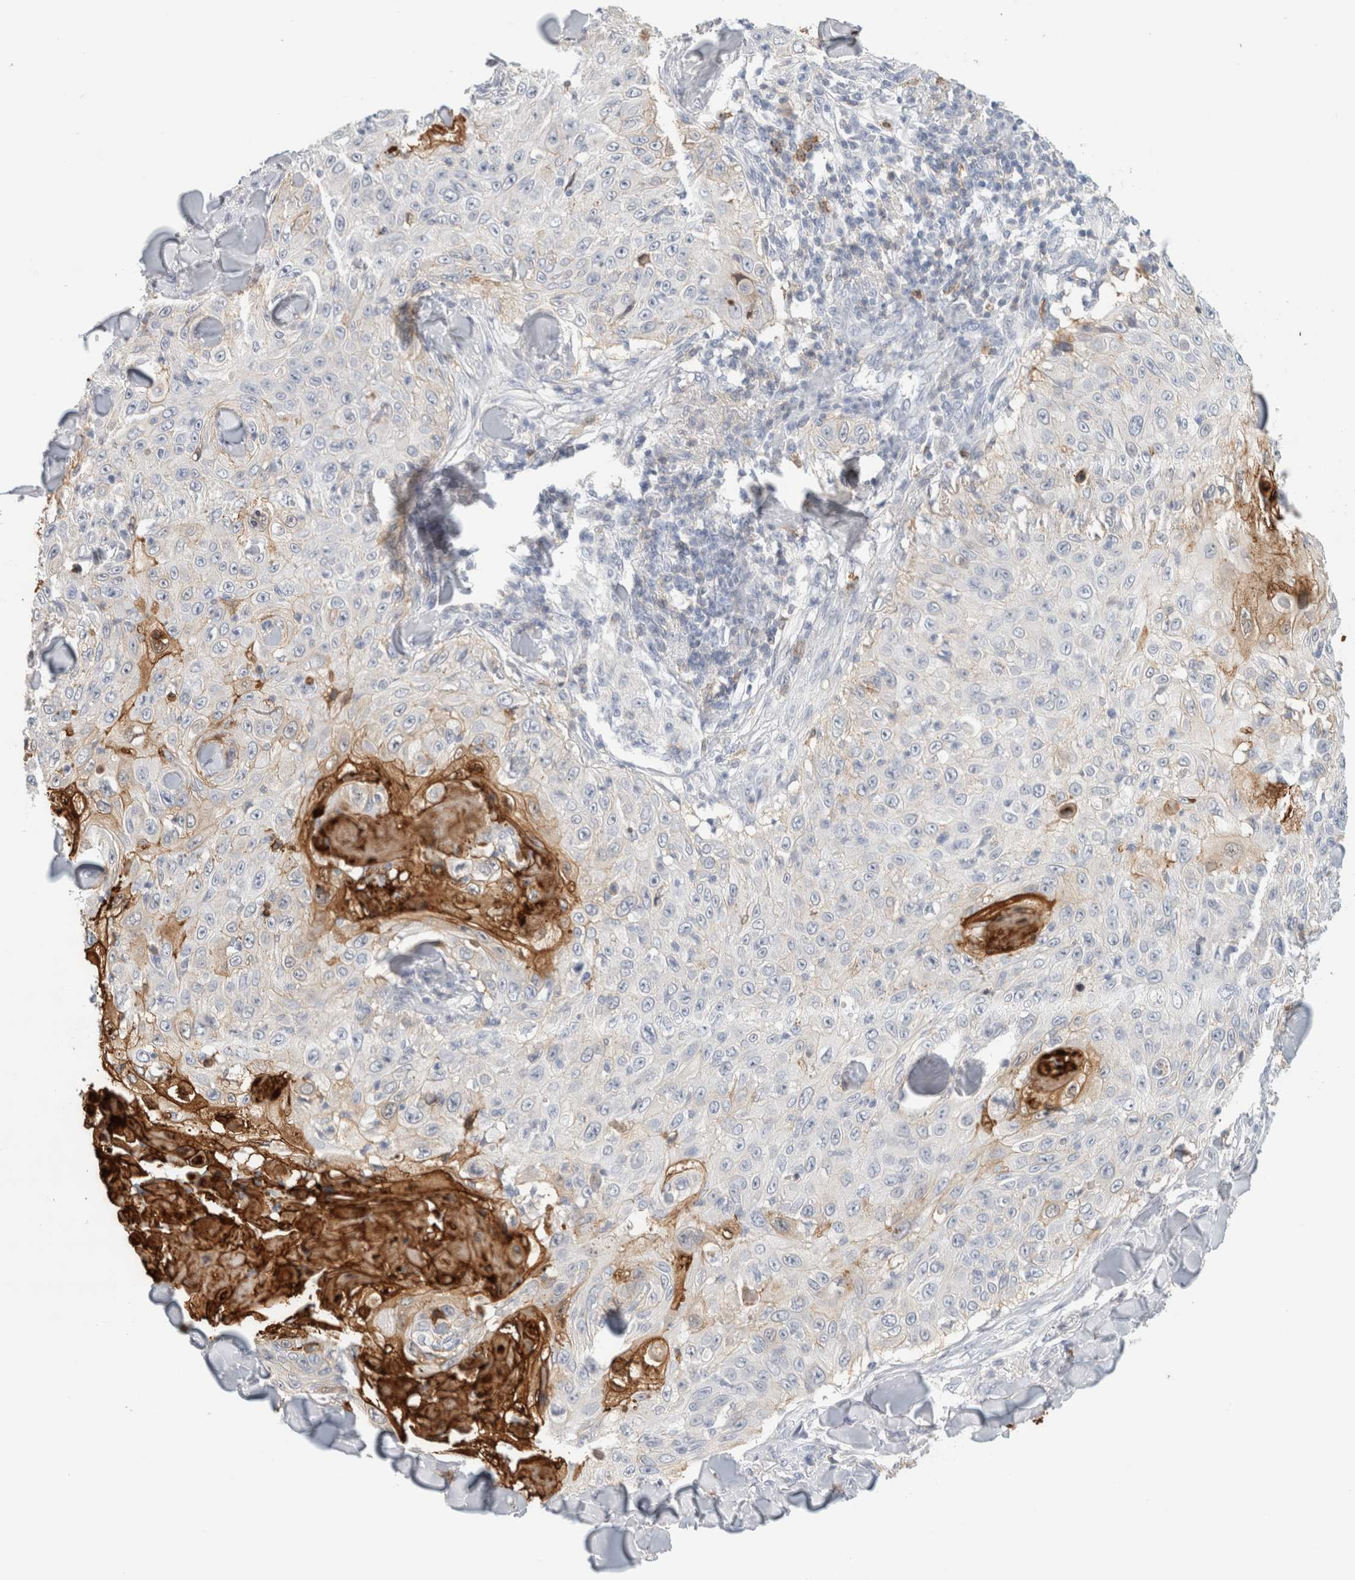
{"staining": {"intensity": "strong", "quantity": "<25%", "location": "cytoplasmic/membranous"}, "tissue": "skin cancer", "cell_type": "Tumor cells", "image_type": "cancer", "snomed": [{"axis": "morphology", "description": "Squamous cell carcinoma, NOS"}, {"axis": "topography", "description": "Skin"}], "caption": "Skin cancer tissue shows strong cytoplasmic/membranous staining in about <25% of tumor cells", "gene": "P2RY2", "patient": {"sex": "male", "age": 86}}